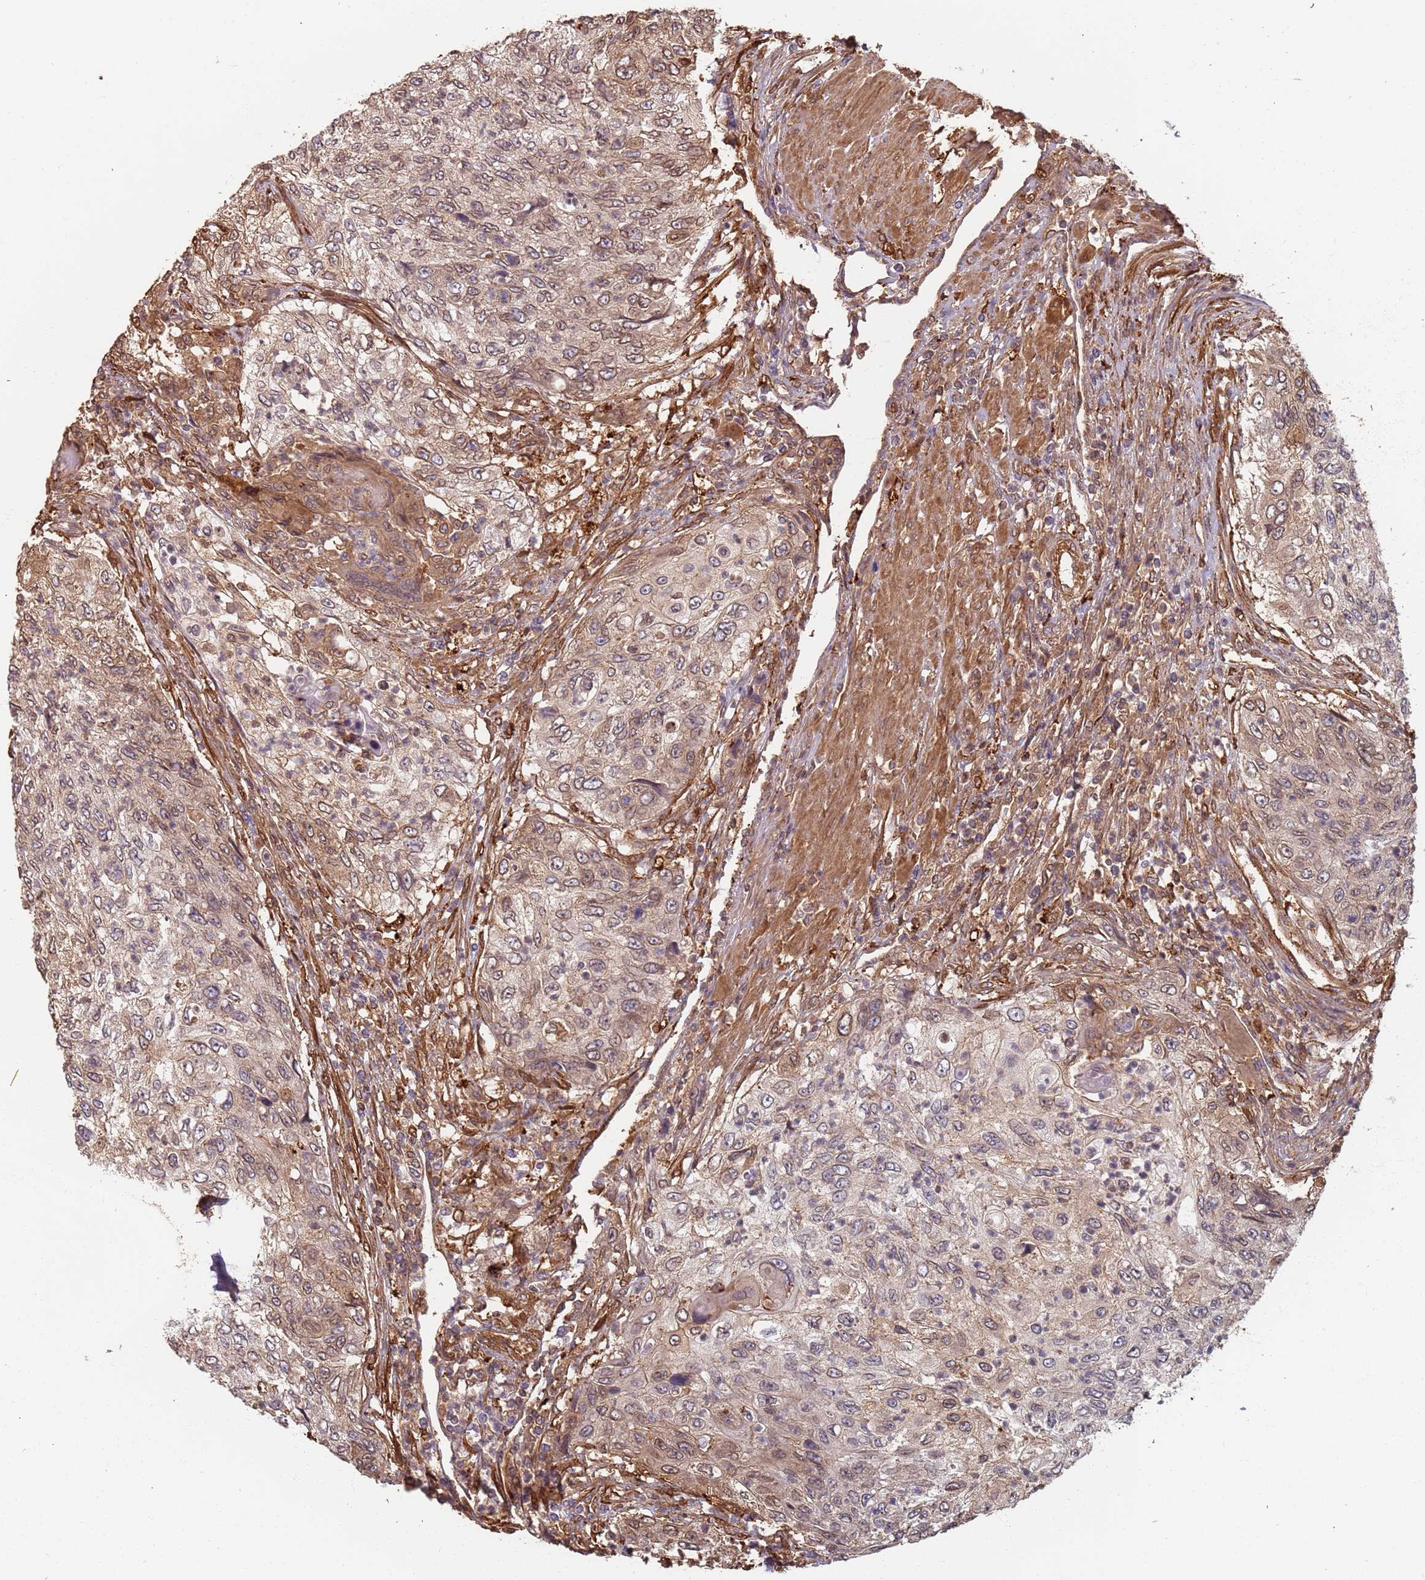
{"staining": {"intensity": "weak", "quantity": "25%-75%", "location": "cytoplasmic/membranous,nuclear"}, "tissue": "urothelial cancer", "cell_type": "Tumor cells", "image_type": "cancer", "snomed": [{"axis": "morphology", "description": "Urothelial carcinoma, High grade"}, {"axis": "topography", "description": "Urinary bladder"}], "caption": "A low amount of weak cytoplasmic/membranous and nuclear expression is appreciated in approximately 25%-75% of tumor cells in urothelial cancer tissue.", "gene": "SDCCAG8", "patient": {"sex": "female", "age": 60}}